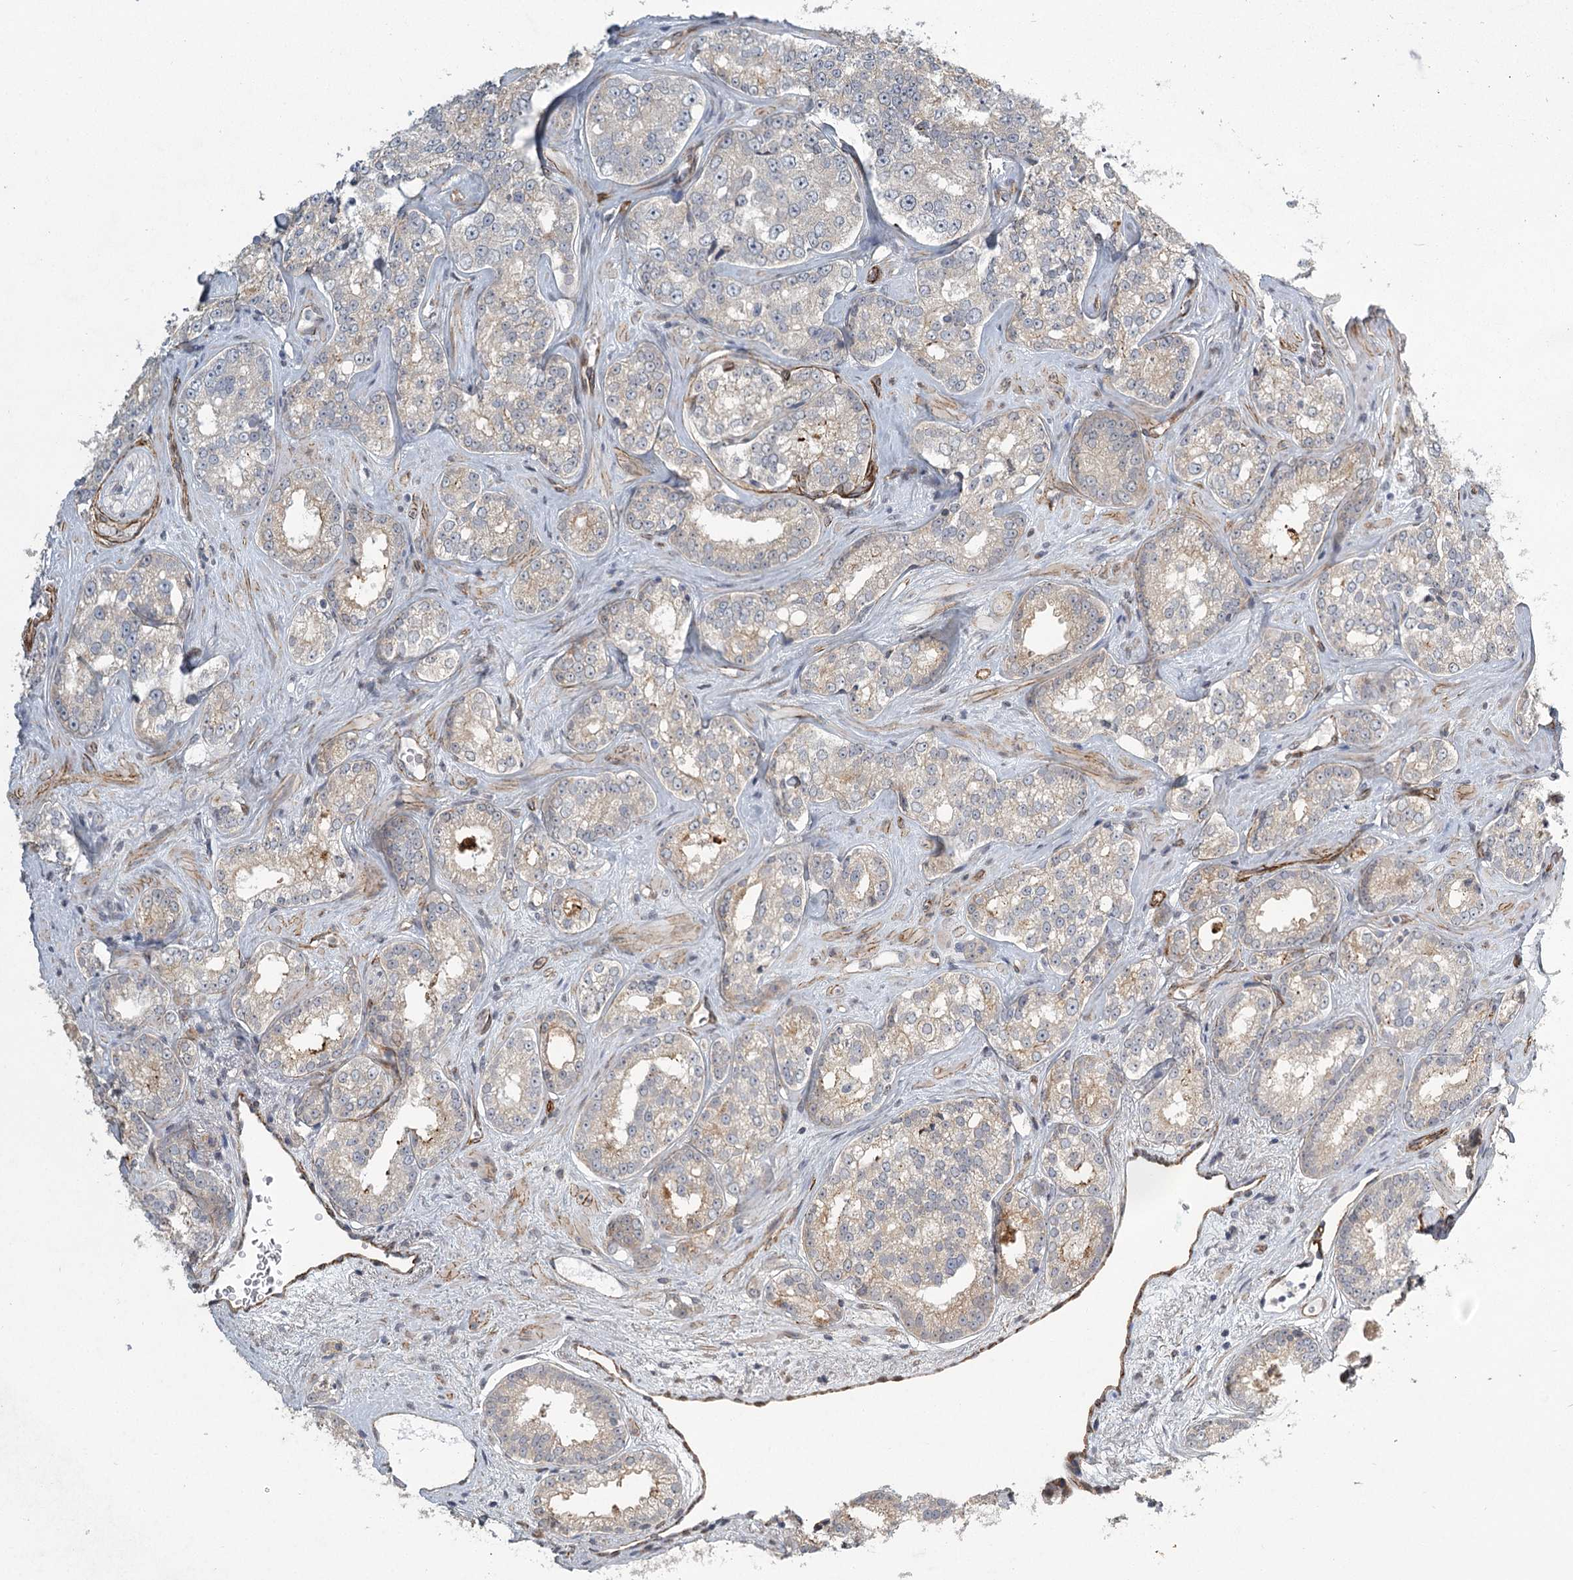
{"staining": {"intensity": "weak", "quantity": "<25%", "location": "cytoplasmic/membranous"}, "tissue": "prostate cancer", "cell_type": "Tumor cells", "image_type": "cancer", "snomed": [{"axis": "morphology", "description": "Normal tissue, NOS"}, {"axis": "morphology", "description": "Adenocarcinoma, High grade"}, {"axis": "topography", "description": "Prostate"}], "caption": "This is an IHC histopathology image of prostate cancer. There is no positivity in tumor cells.", "gene": "MEPE", "patient": {"sex": "male", "age": 83}}